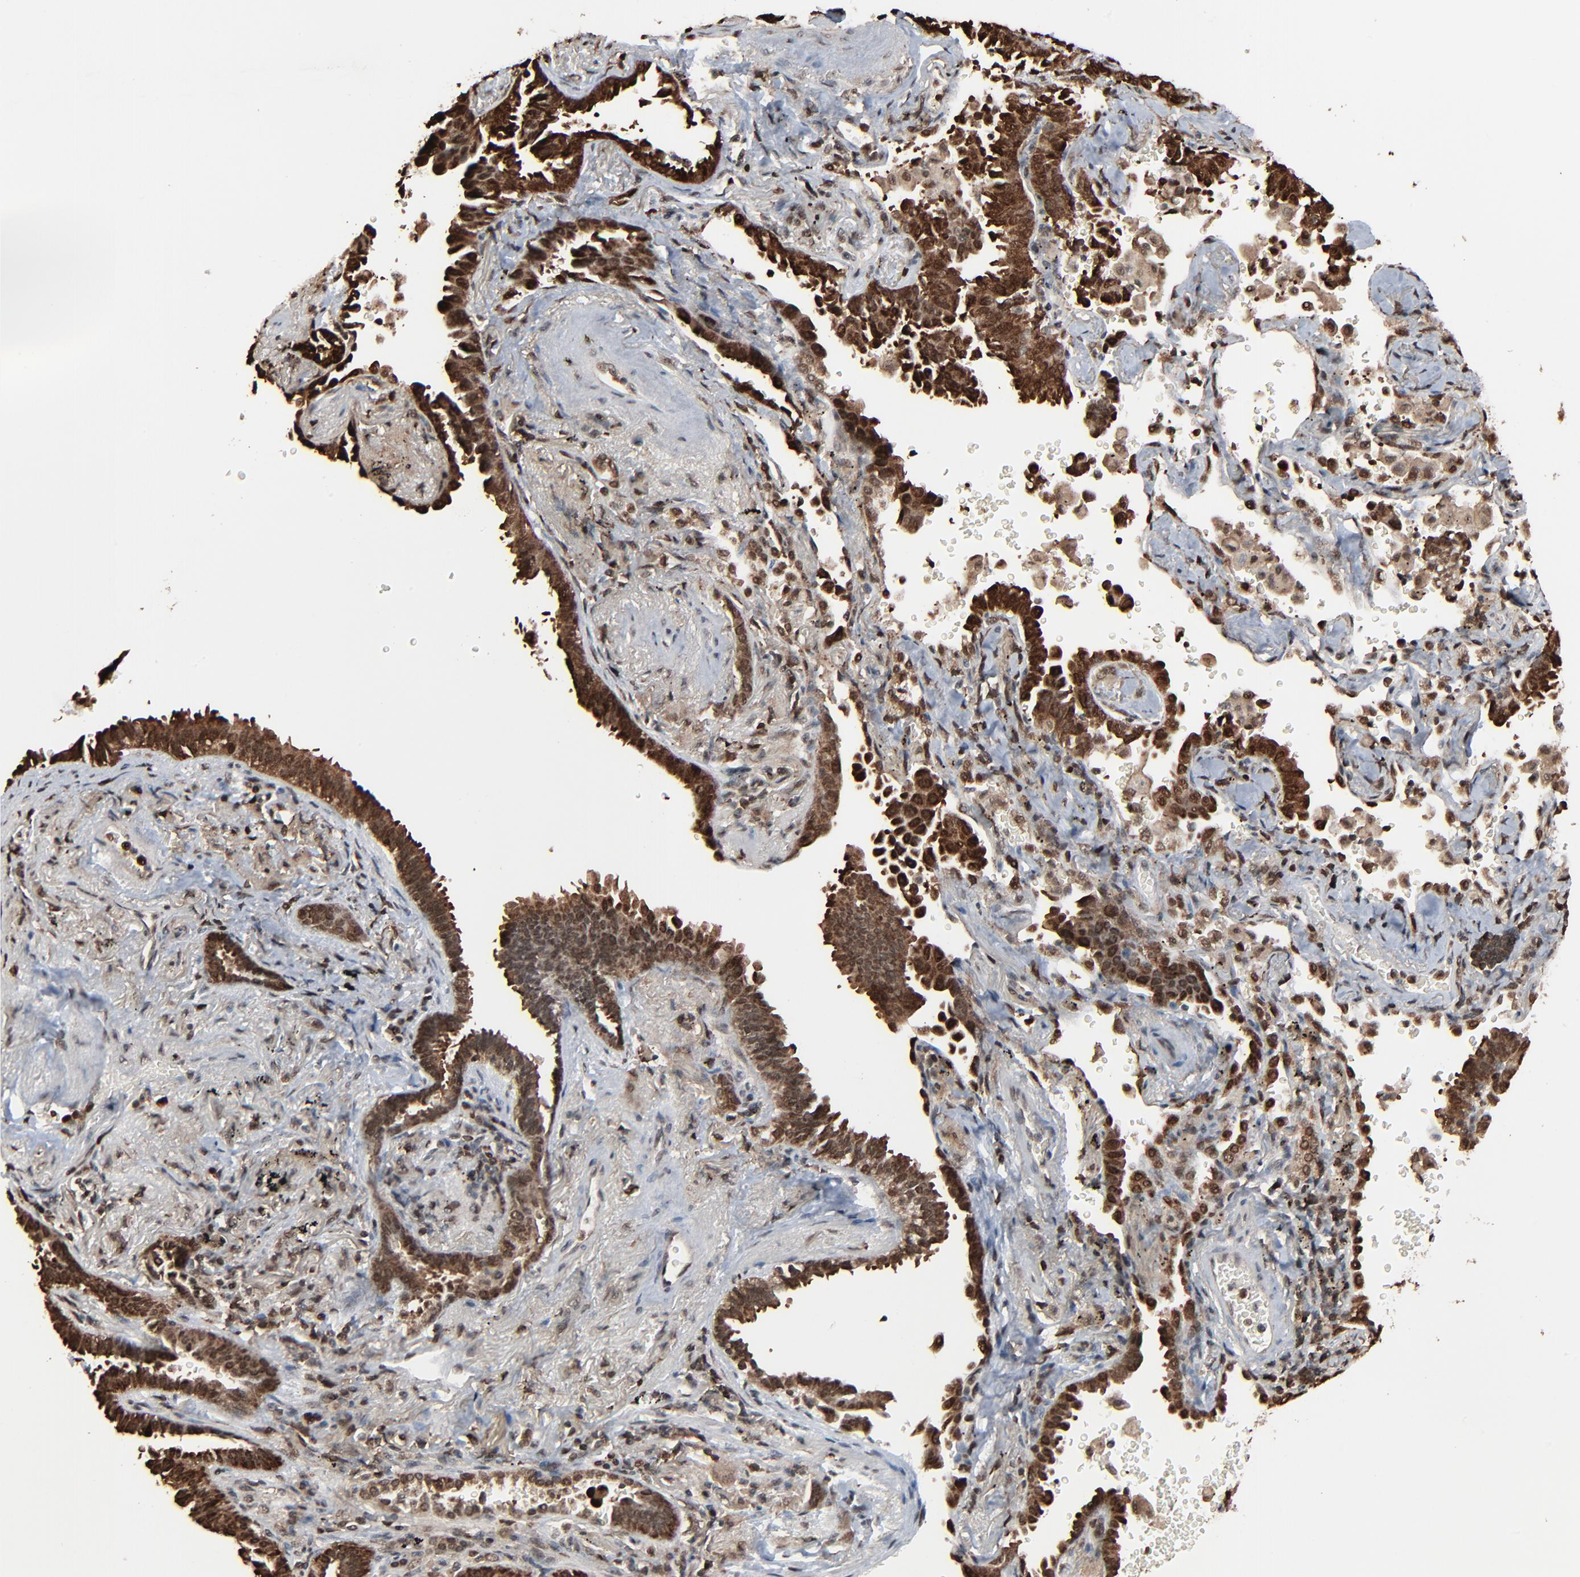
{"staining": {"intensity": "strong", "quantity": ">75%", "location": "nuclear"}, "tissue": "lung cancer", "cell_type": "Tumor cells", "image_type": "cancer", "snomed": [{"axis": "morphology", "description": "Adenocarcinoma, NOS"}, {"axis": "topography", "description": "Lung"}], "caption": "Adenocarcinoma (lung) stained with a protein marker reveals strong staining in tumor cells.", "gene": "RPS6KA3", "patient": {"sex": "female", "age": 64}}